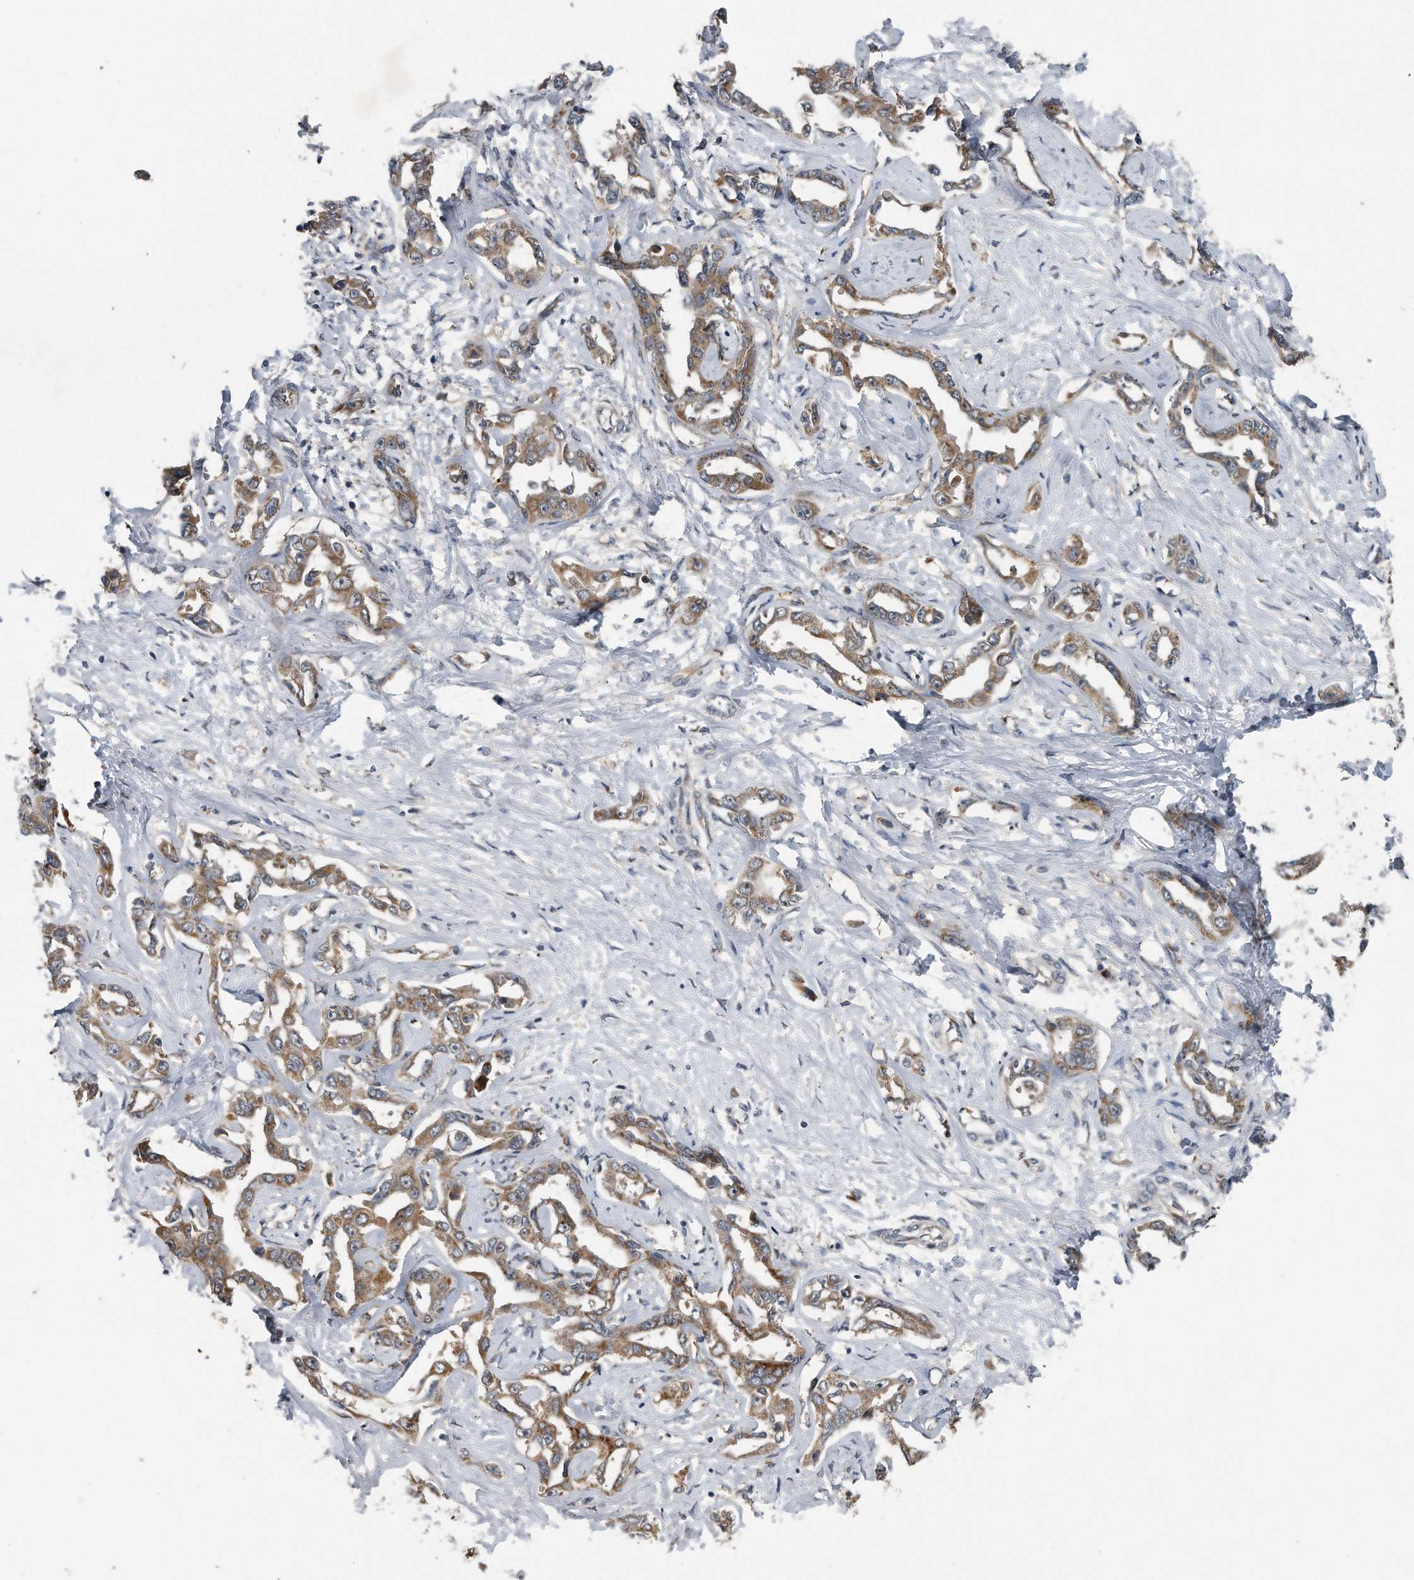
{"staining": {"intensity": "moderate", "quantity": ">75%", "location": "cytoplasmic/membranous"}, "tissue": "liver cancer", "cell_type": "Tumor cells", "image_type": "cancer", "snomed": [{"axis": "morphology", "description": "Cholangiocarcinoma"}, {"axis": "topography", "description": "Liver"}], "caption": "Moderate cytoplasmic/membranous staining for a protein is seen in about >75% of tumor cells of liver cancer using IHC.", "gene": "LYRM4", "patient": {"sex": "male", "age": 59}}